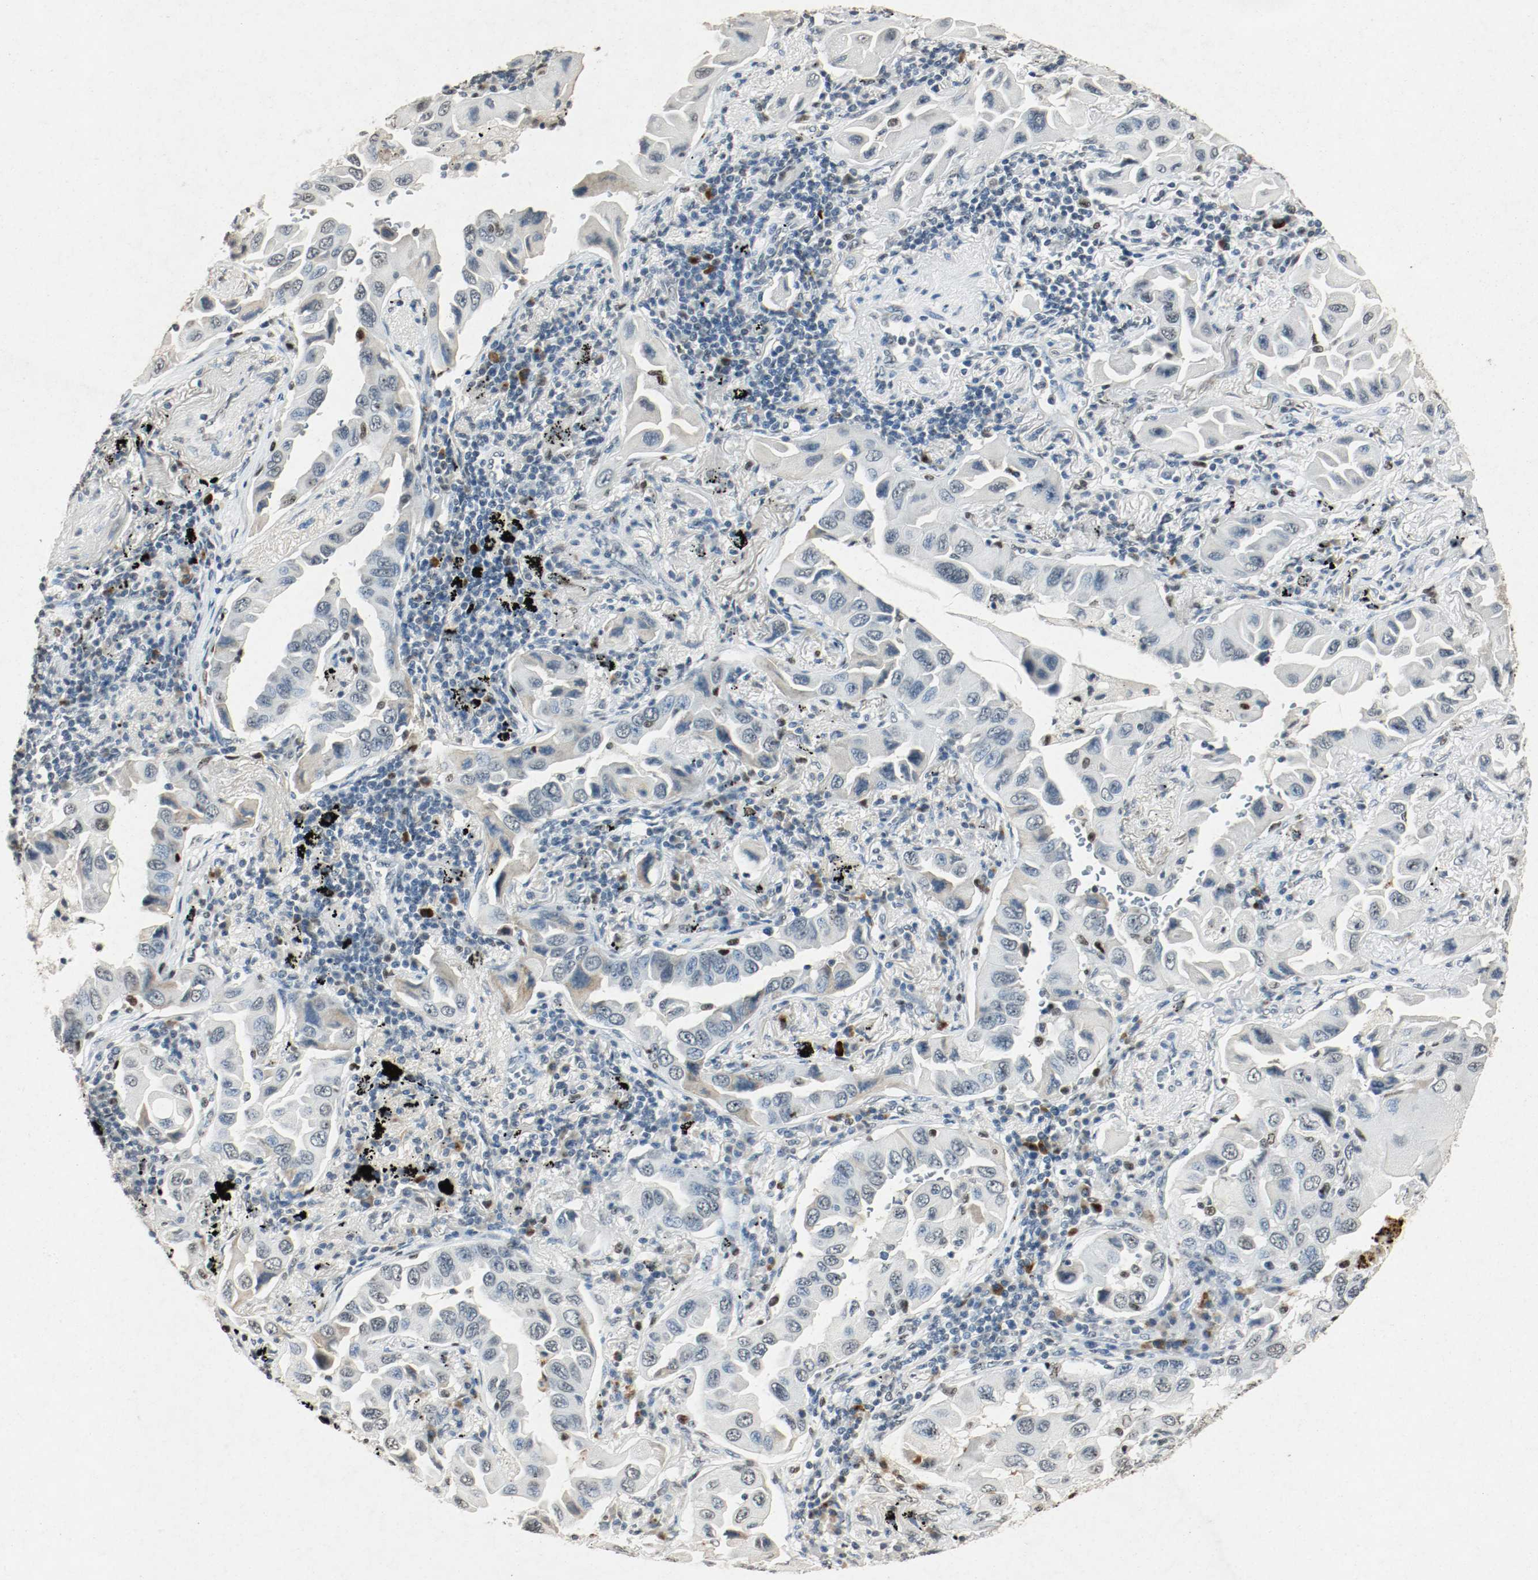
{"staining": {"intensity": "negative", "quantity": "none", "location": "none"}, "tissue": "lung cancer", "cell_type": "Tumor cells", "image_type": "cancer", "snomed": [{"axis": "morphology", "description": "Adenocarcinoma, NOS"}, {"axis": "topography", "description": "Lung"}], "caption": "Tumor cells show no significant expression in lung cancer.", "gene": "DNMT1", "patient": {"sex": "female", "age": 65}}